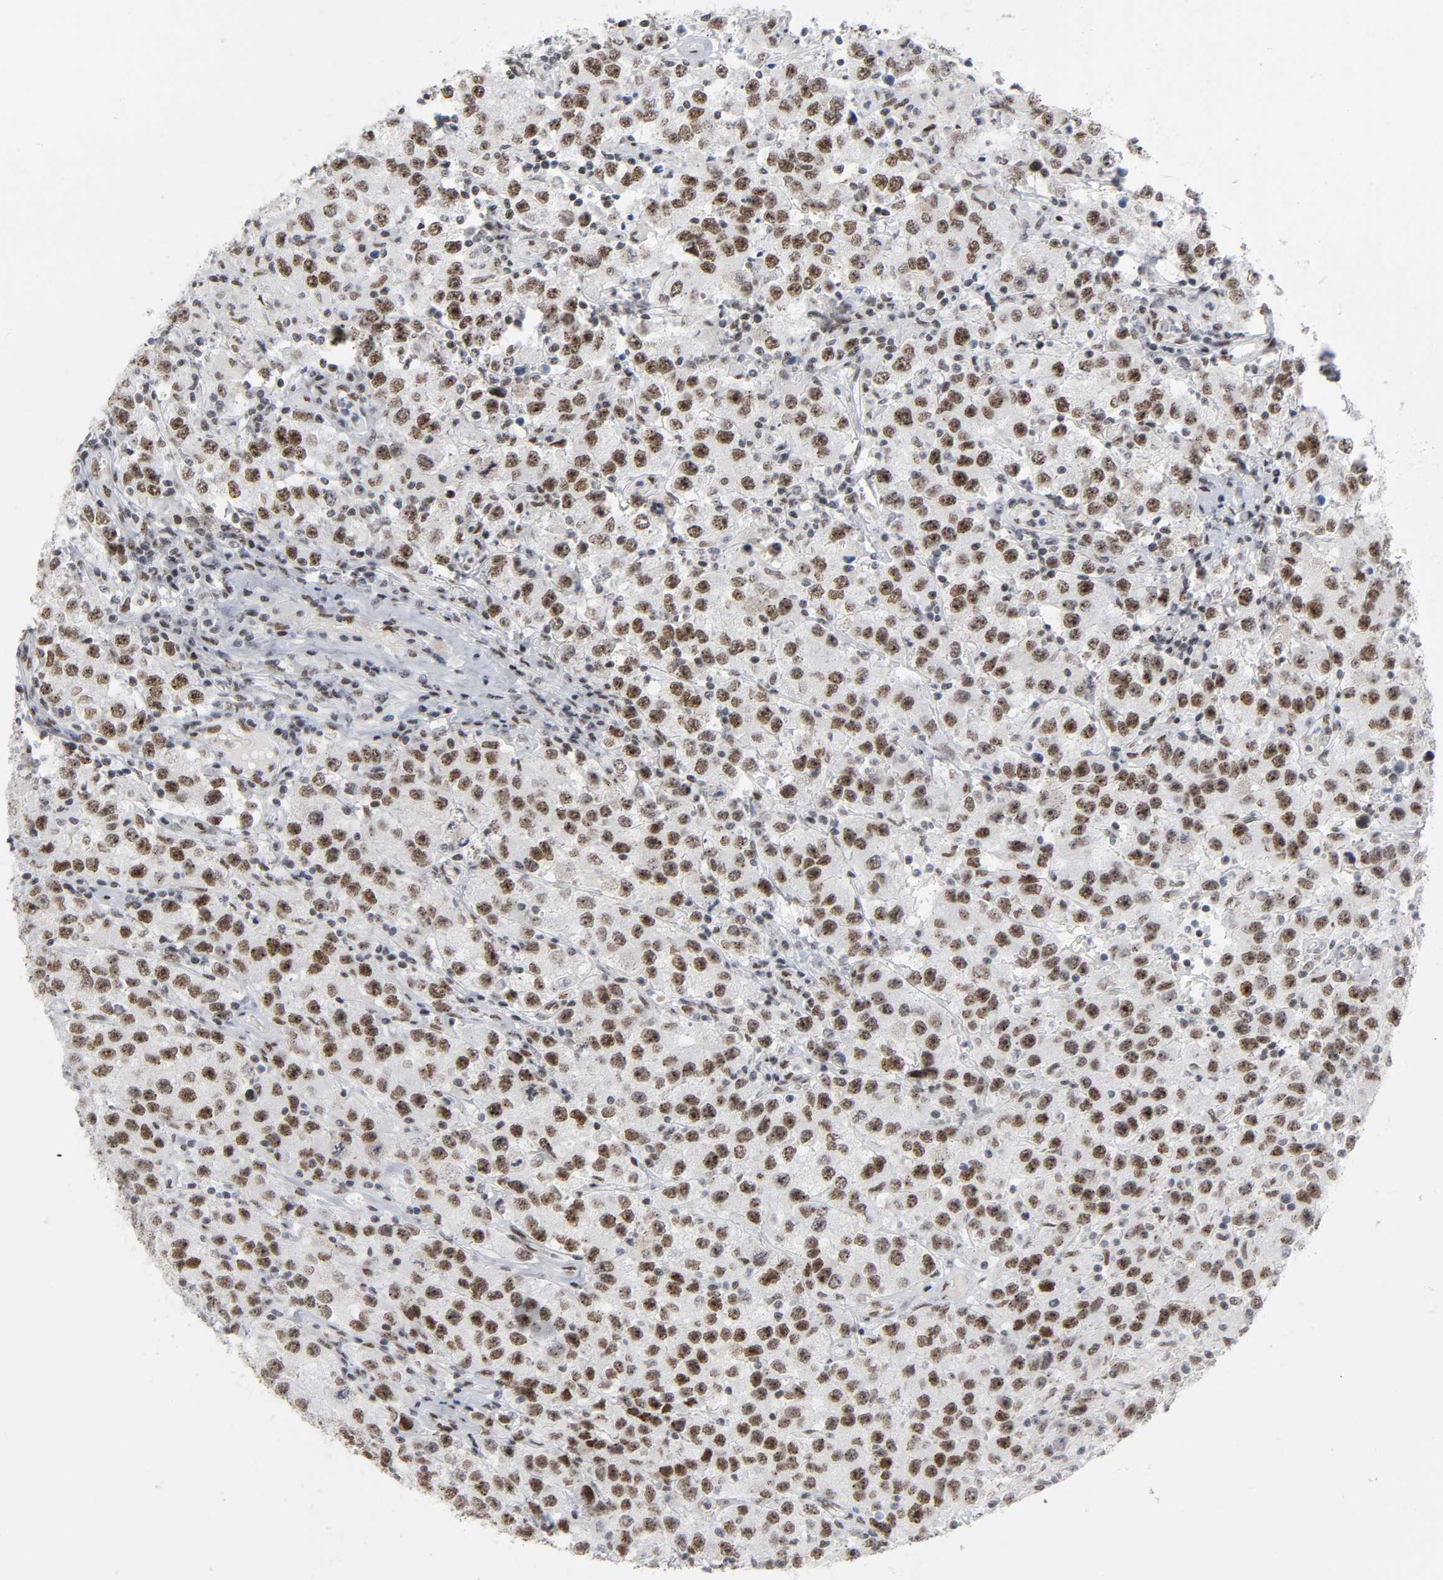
{"staining": {"intensity": "moderate", "quantity": "25%-75%", "location": "nuclear"}, "tissue": "testis cancer", "cell_type": "Tumor cells", "image_type": "cancer", "snomed": [{"axis": "morphology", "description": "Seminoma, NOS"}, {"axis": "topography", "description": "Testis"}], "caption": "Seminoma (testis) tissue shows moderate nuclear expression in about 25%-75% of tumor cells", "gene": "HSF1", "patient": {"sex": "male", "age": 52}}